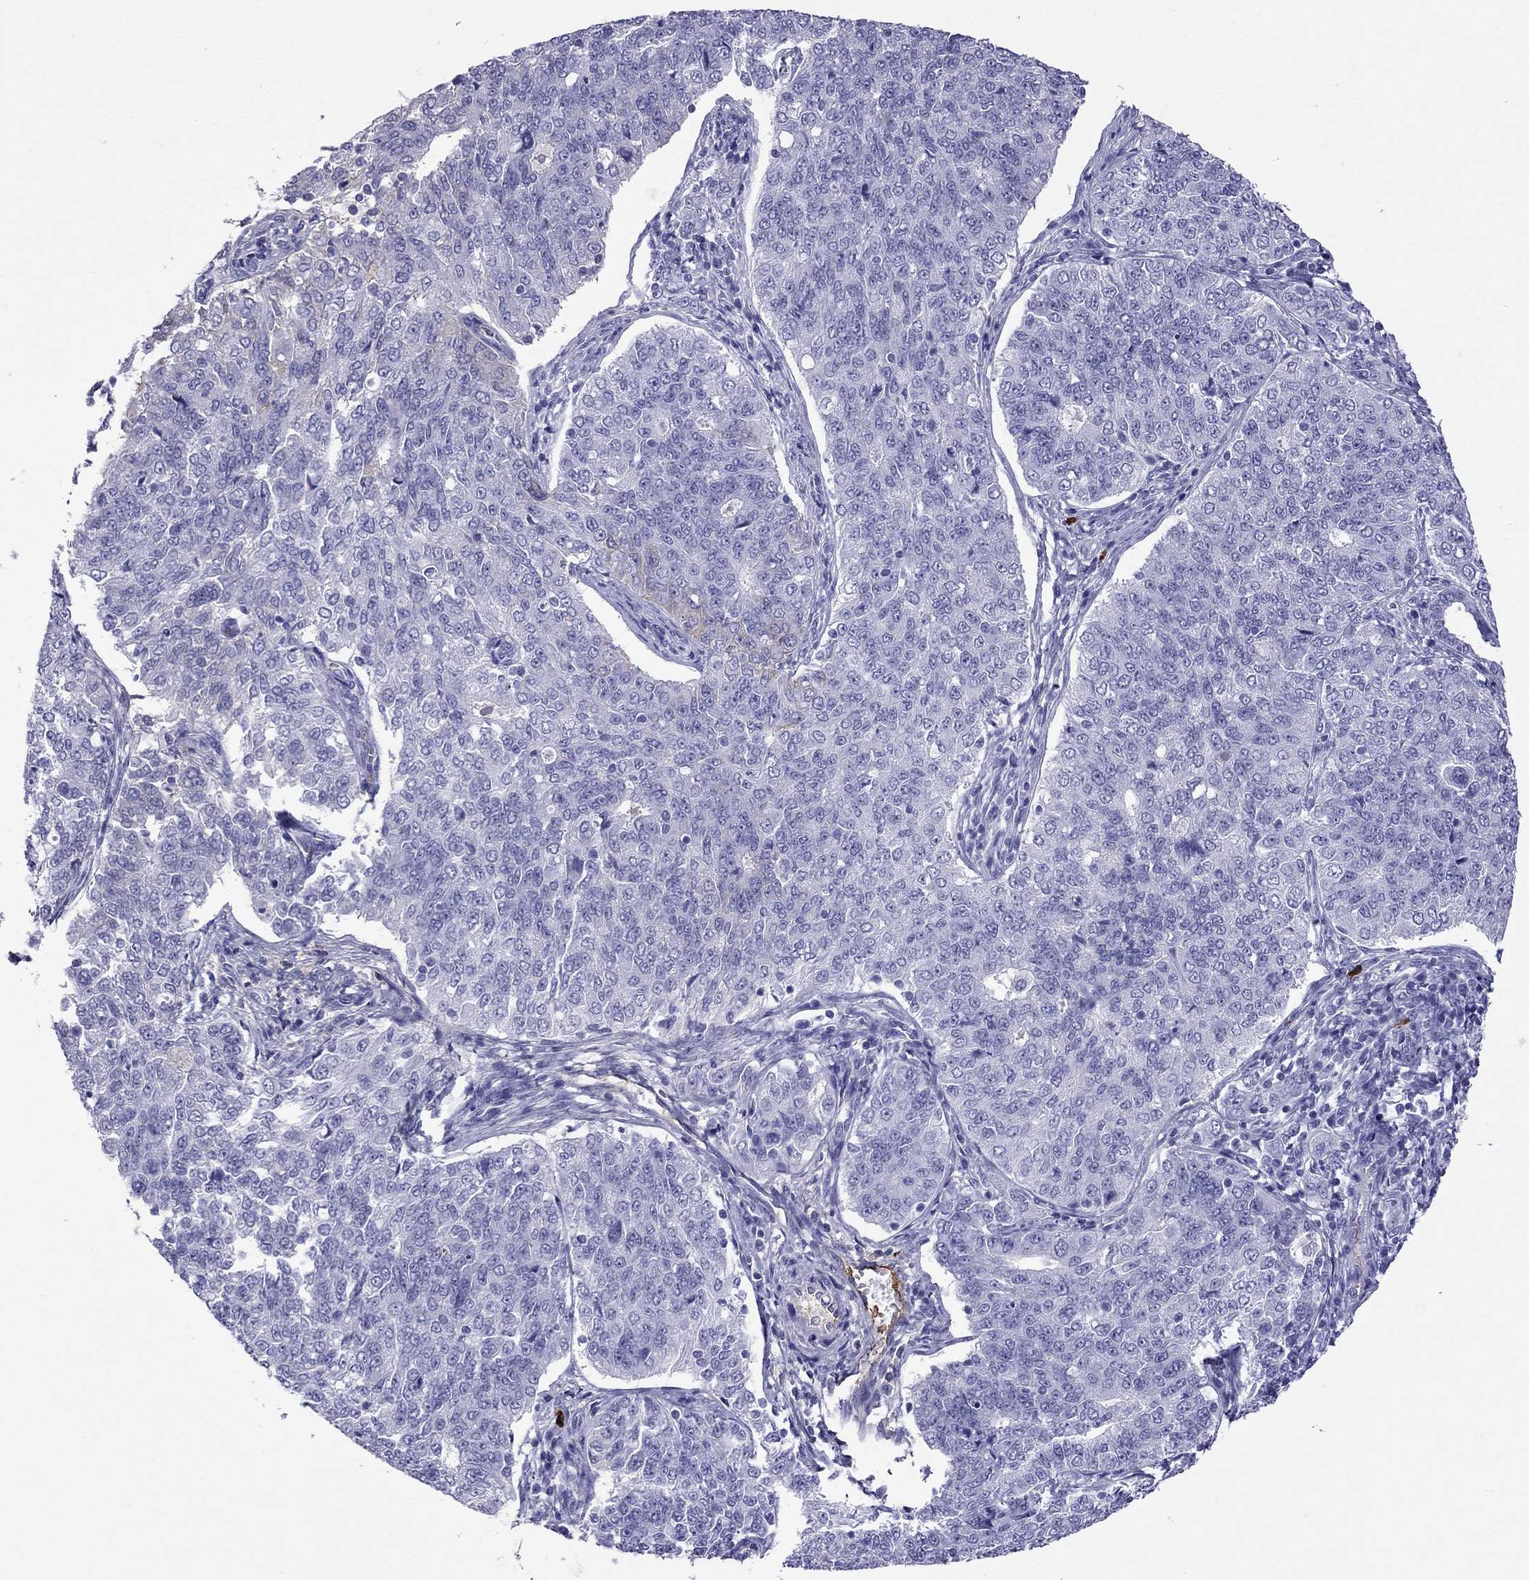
{"staining": {"intensity": "negative", "quantity": "none", "location": "none"}, "tissue": "endometrial cancer", "cell_type": "Tumor cells", "image_type": "cancer", "snomed": [{"axis": "morphology", "description": "Adenocarcinoma, NOS"}, {"axis": "topography", "description": "Endometrium"}], "caption": "There is no significant positivity in tumor cells of adenocarcinoma (endometrial). (DAB (3,3'-diaminobenzidine) immunohistochemistry visualized using brightfield microscopy, high magnification).", "gene": "SCART1", "patient": {"sex": "female", "age": 43}}